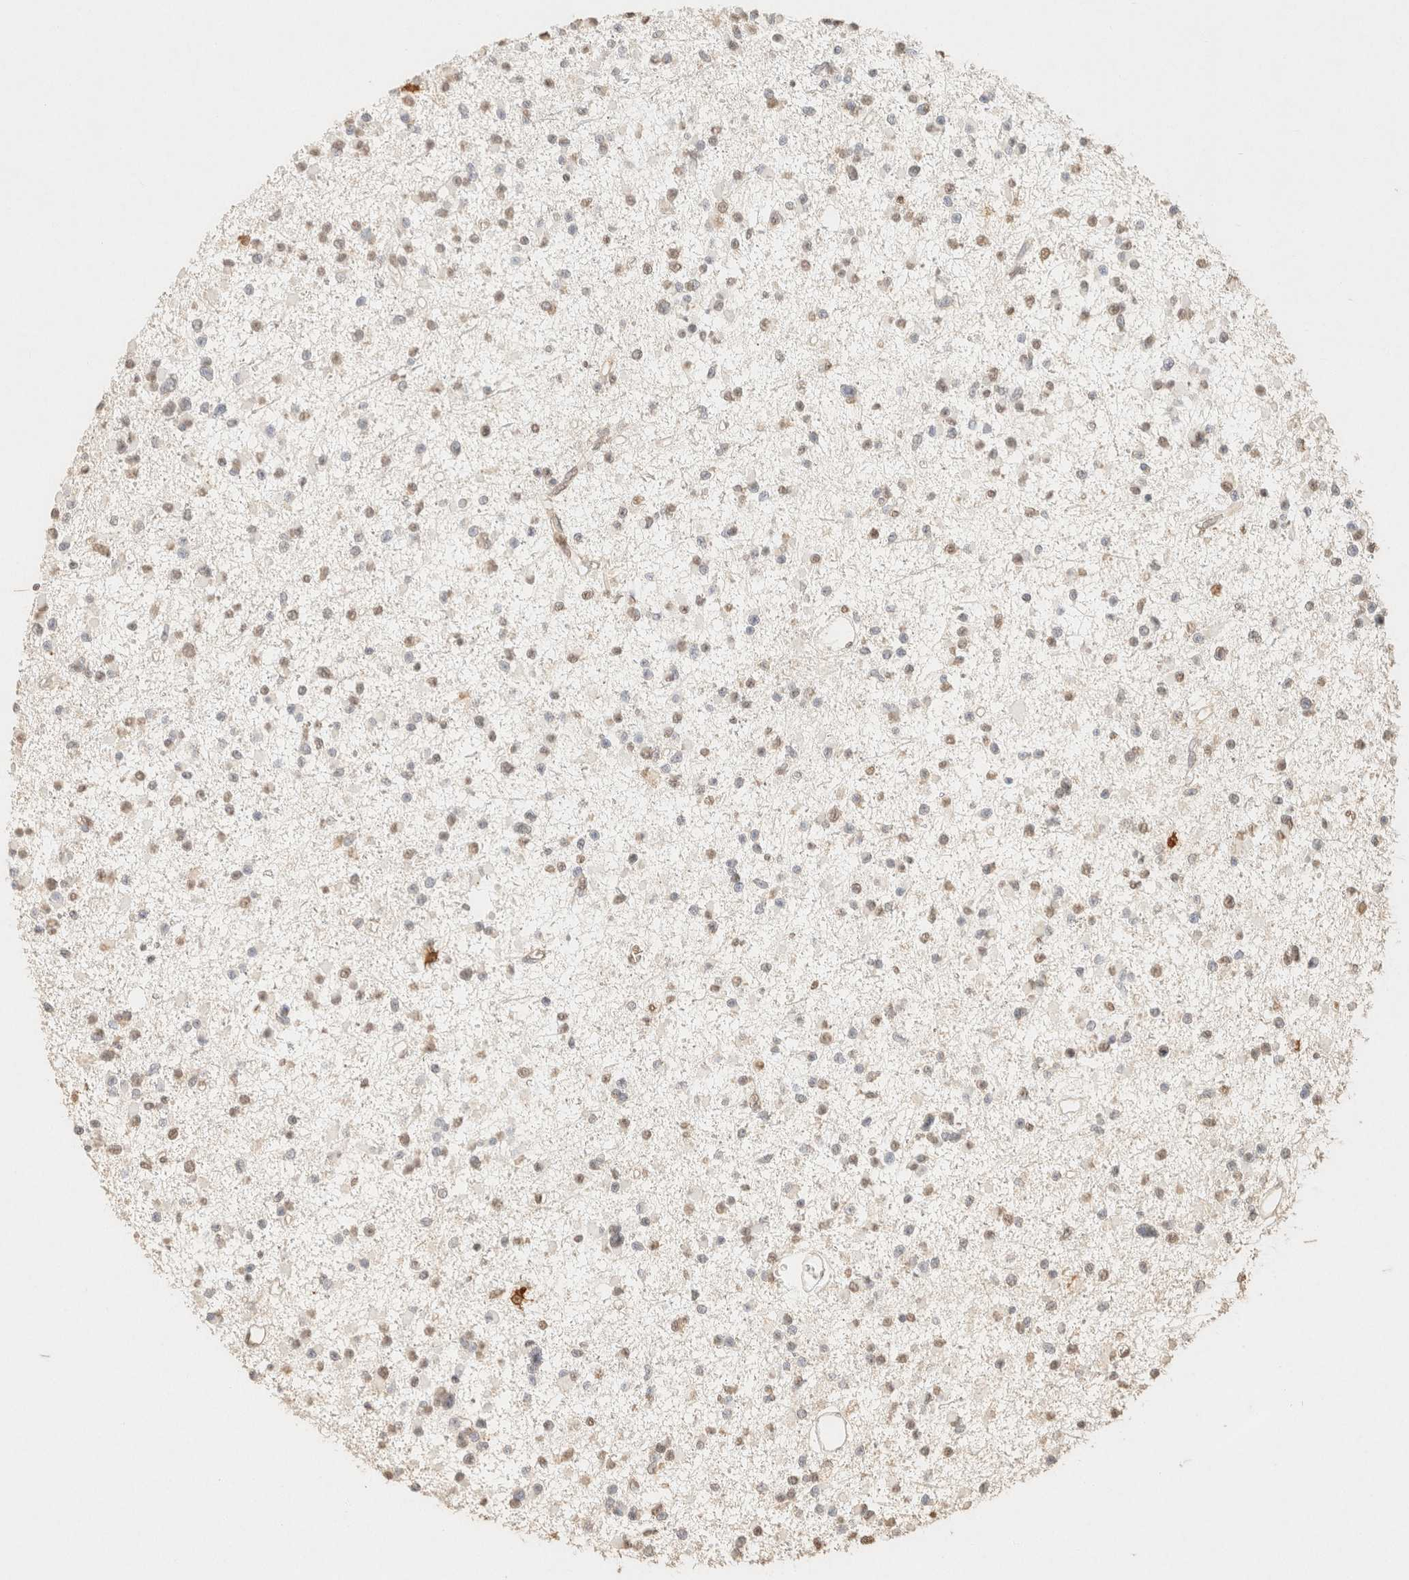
{"staining": {"intensity": "weak", "quantity": ">75%", "location": "nuclear"}, "tissue": "glioma", "cell_type": "Tumor cells", "image_type": "cancer", "snomed": [{"axis": "morphology", "description": "Glioma, malignant, Low grade"}, {"axis": "topography", "description": "Brain"}], "caption": "Human glioma stained for a protein (brown) reveals weak nuclear positive positivity in approximately >75% of tumor cells.", "gene": "S100A13", "patient": {"sex": "female", "age": 22}}